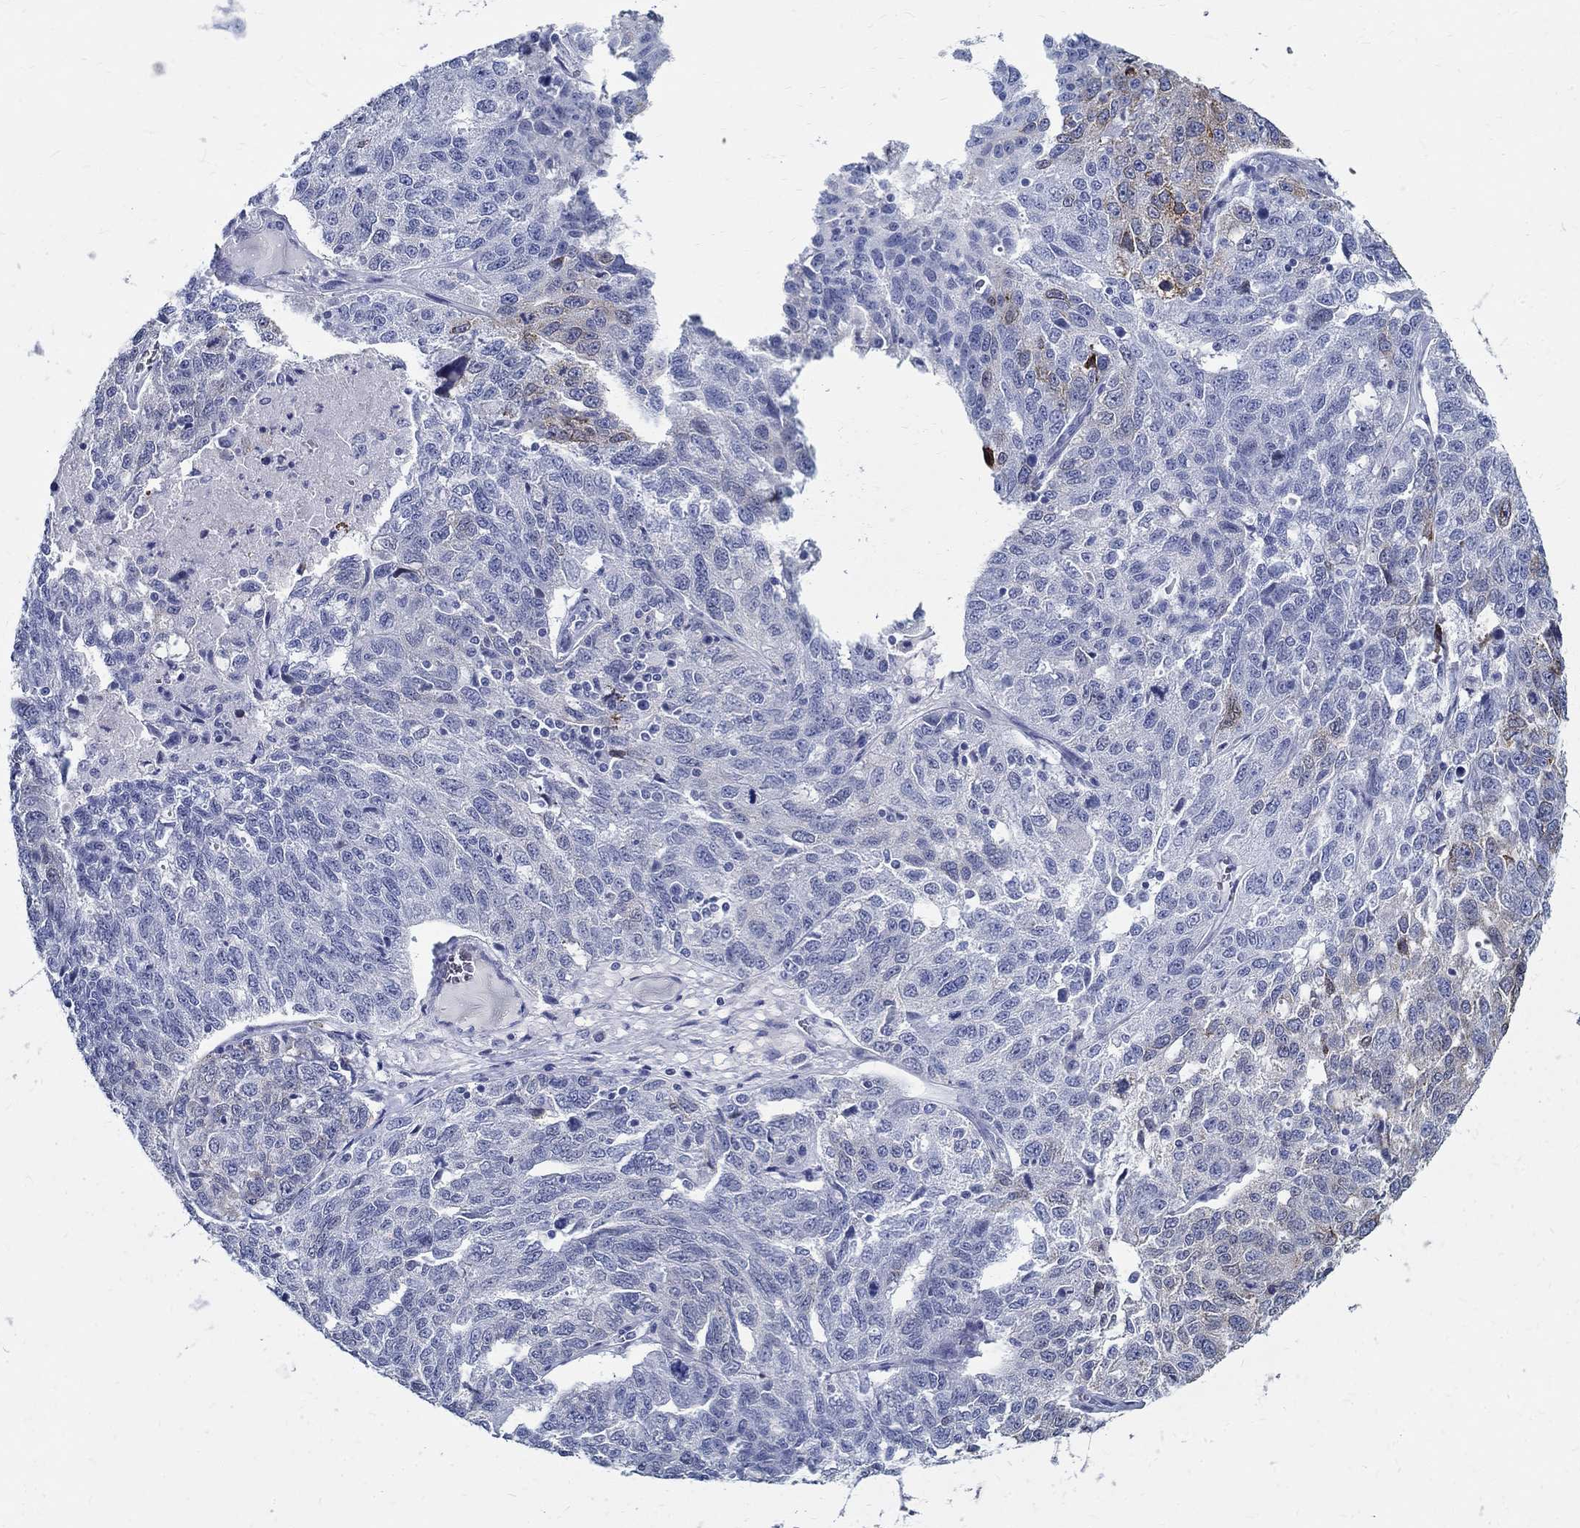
{"staining": {"intensity": "weak", "quantity": "<25%", "location": "cytoplasmic/membranous"}, "tissue": "ovarian cancer", "cell_type": "Tumor cells", "image_type": "cancer", "snomed": [{"axis": "morphology", "description": "Cystadenocarcinoma, serous, NOS"}, {"axis": "topography", "description": "Ovary"}], "caption": "Tumor cells show no significant staining in ovarian cancer (serous cystadenocarcinoma). (DAB immunohistochemistry (IHC), high magnification).", "gene": "BSPRY", "patient": {"sex": "female", "age": 71}}